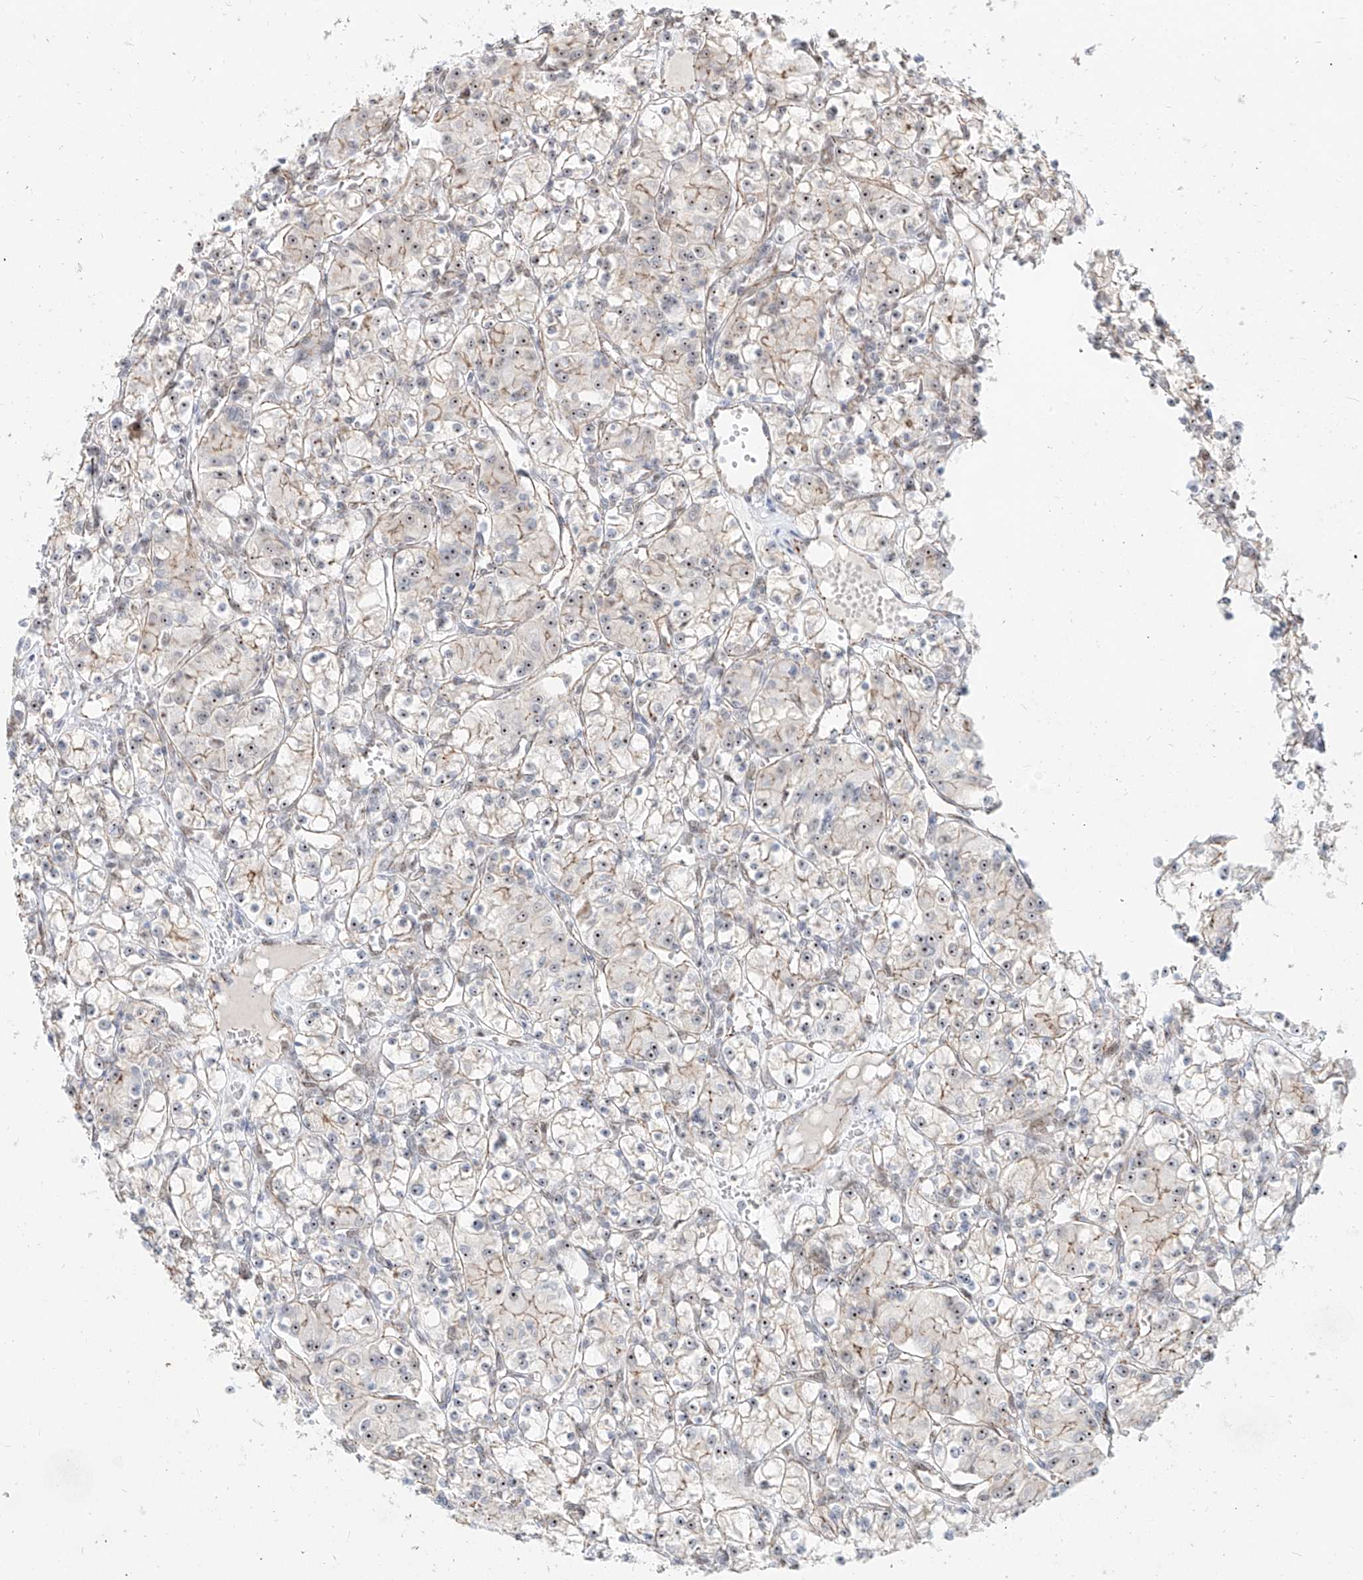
{"staining": {"intensity": "moderate", "quantity": "25%-75%", "location": "nuclear"}, "tissue": "renal cancer", "cell_type": "Tumor cells", "image_type": "cancer", "snomed": [{"axis": "morphology", "description": "Adenocarcinoma, NOS"}, {"axis": "topography", "description": "Kidney"}], "caption": "Tumor cells demonstrate moderate nuclear expression in approximately 25%-75% of cells in renal adenocarcinoma.", "gene": "ZNF710", "patient": {"sex": "female", "age": 59}}